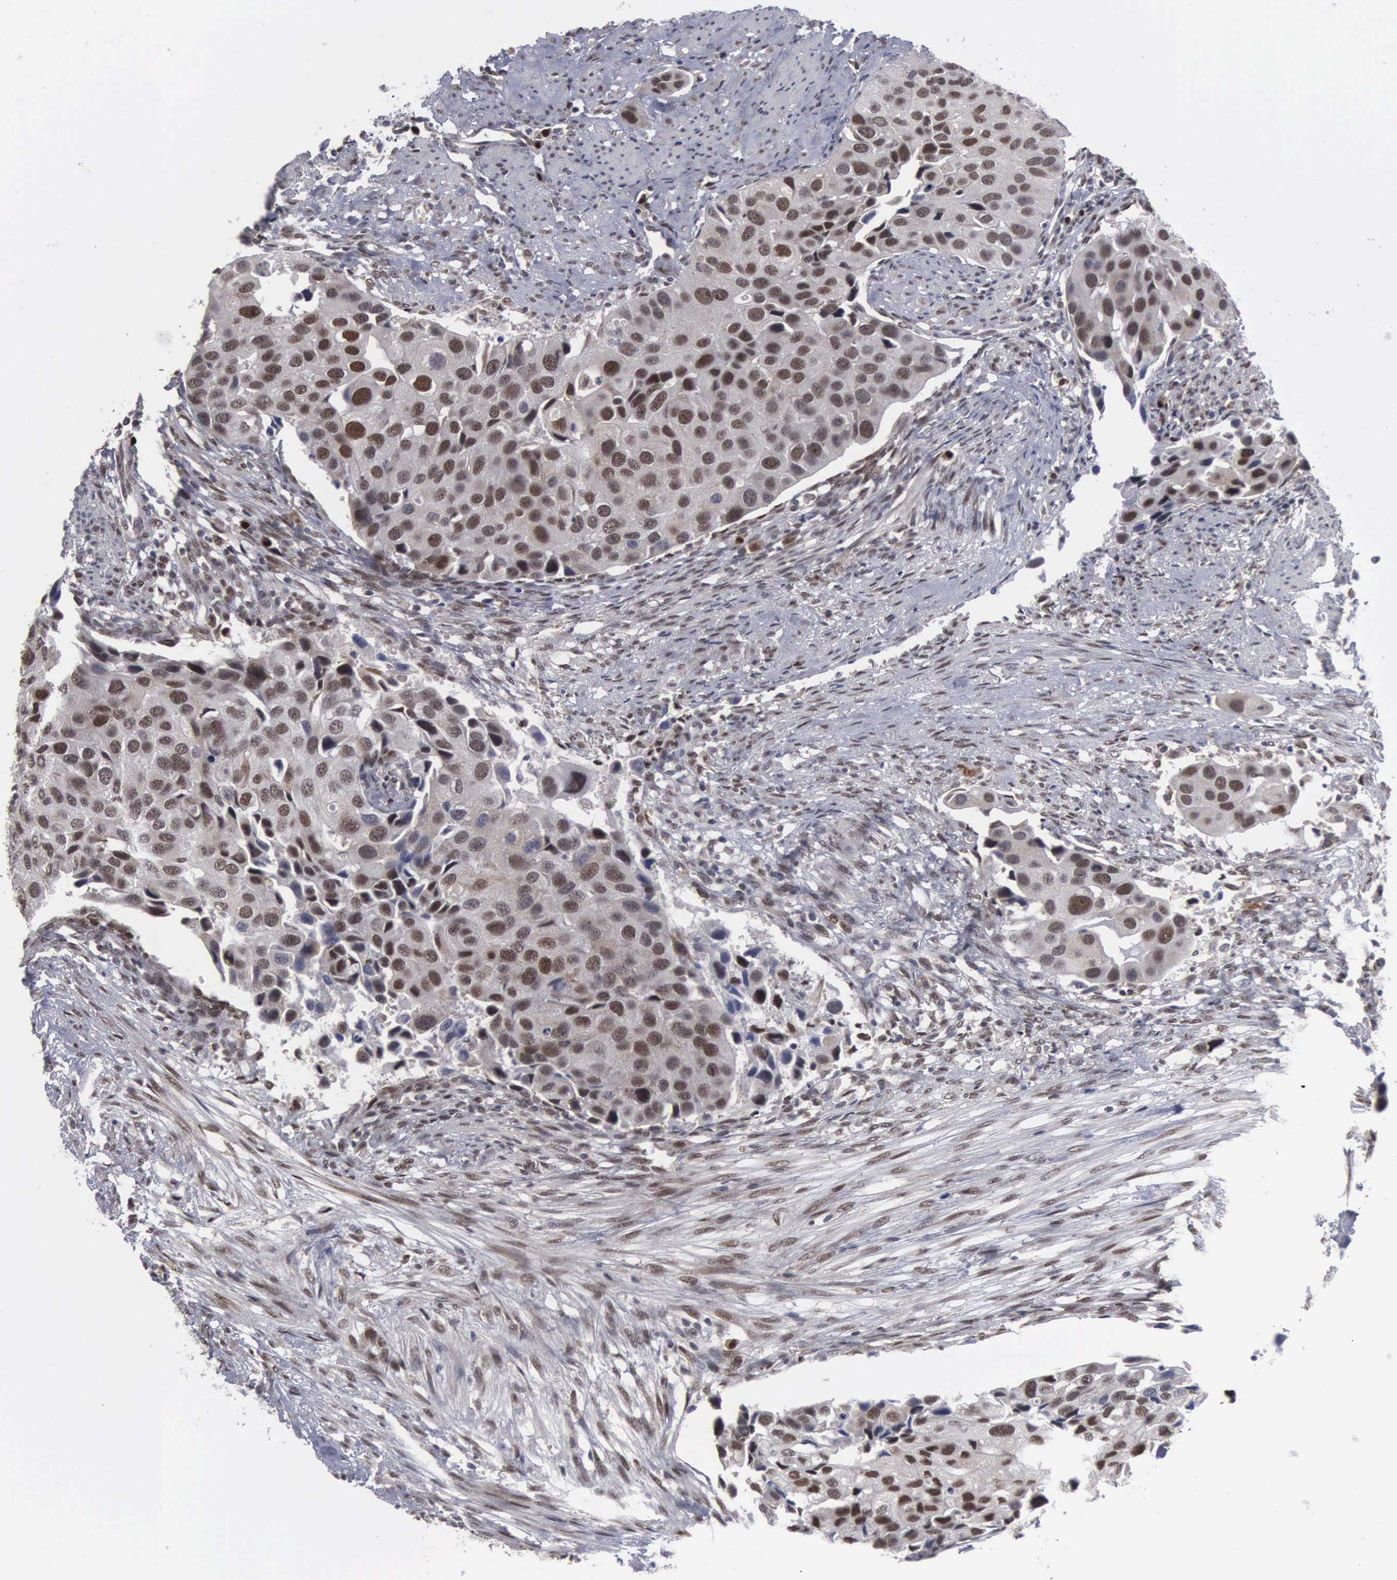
{"staining": {"intensity": "moderate", "quantity": ">75%", "location": "nuclear"}, "tissue": "urothelial cancer", "cell_type": "Tumor cells", "image_type": "cancer", "snomed": [{"axis": "morphology", "description": "Urothelial carcinoma, High grade"}, {"axis": "topography", "description": "Urinary bladder"}], "caption": "IHC histopathology image of neoplastic tissue: urothelial carcinoma (high-grade) stained using immunohistochemistry exhibits medium levels of moderate protein expression localized specifically in the nuclear of tumor cells, appearing as a nuclear brown color.", "gene": "TRMT5", "patient": {"sex": "male", "age": 55}}